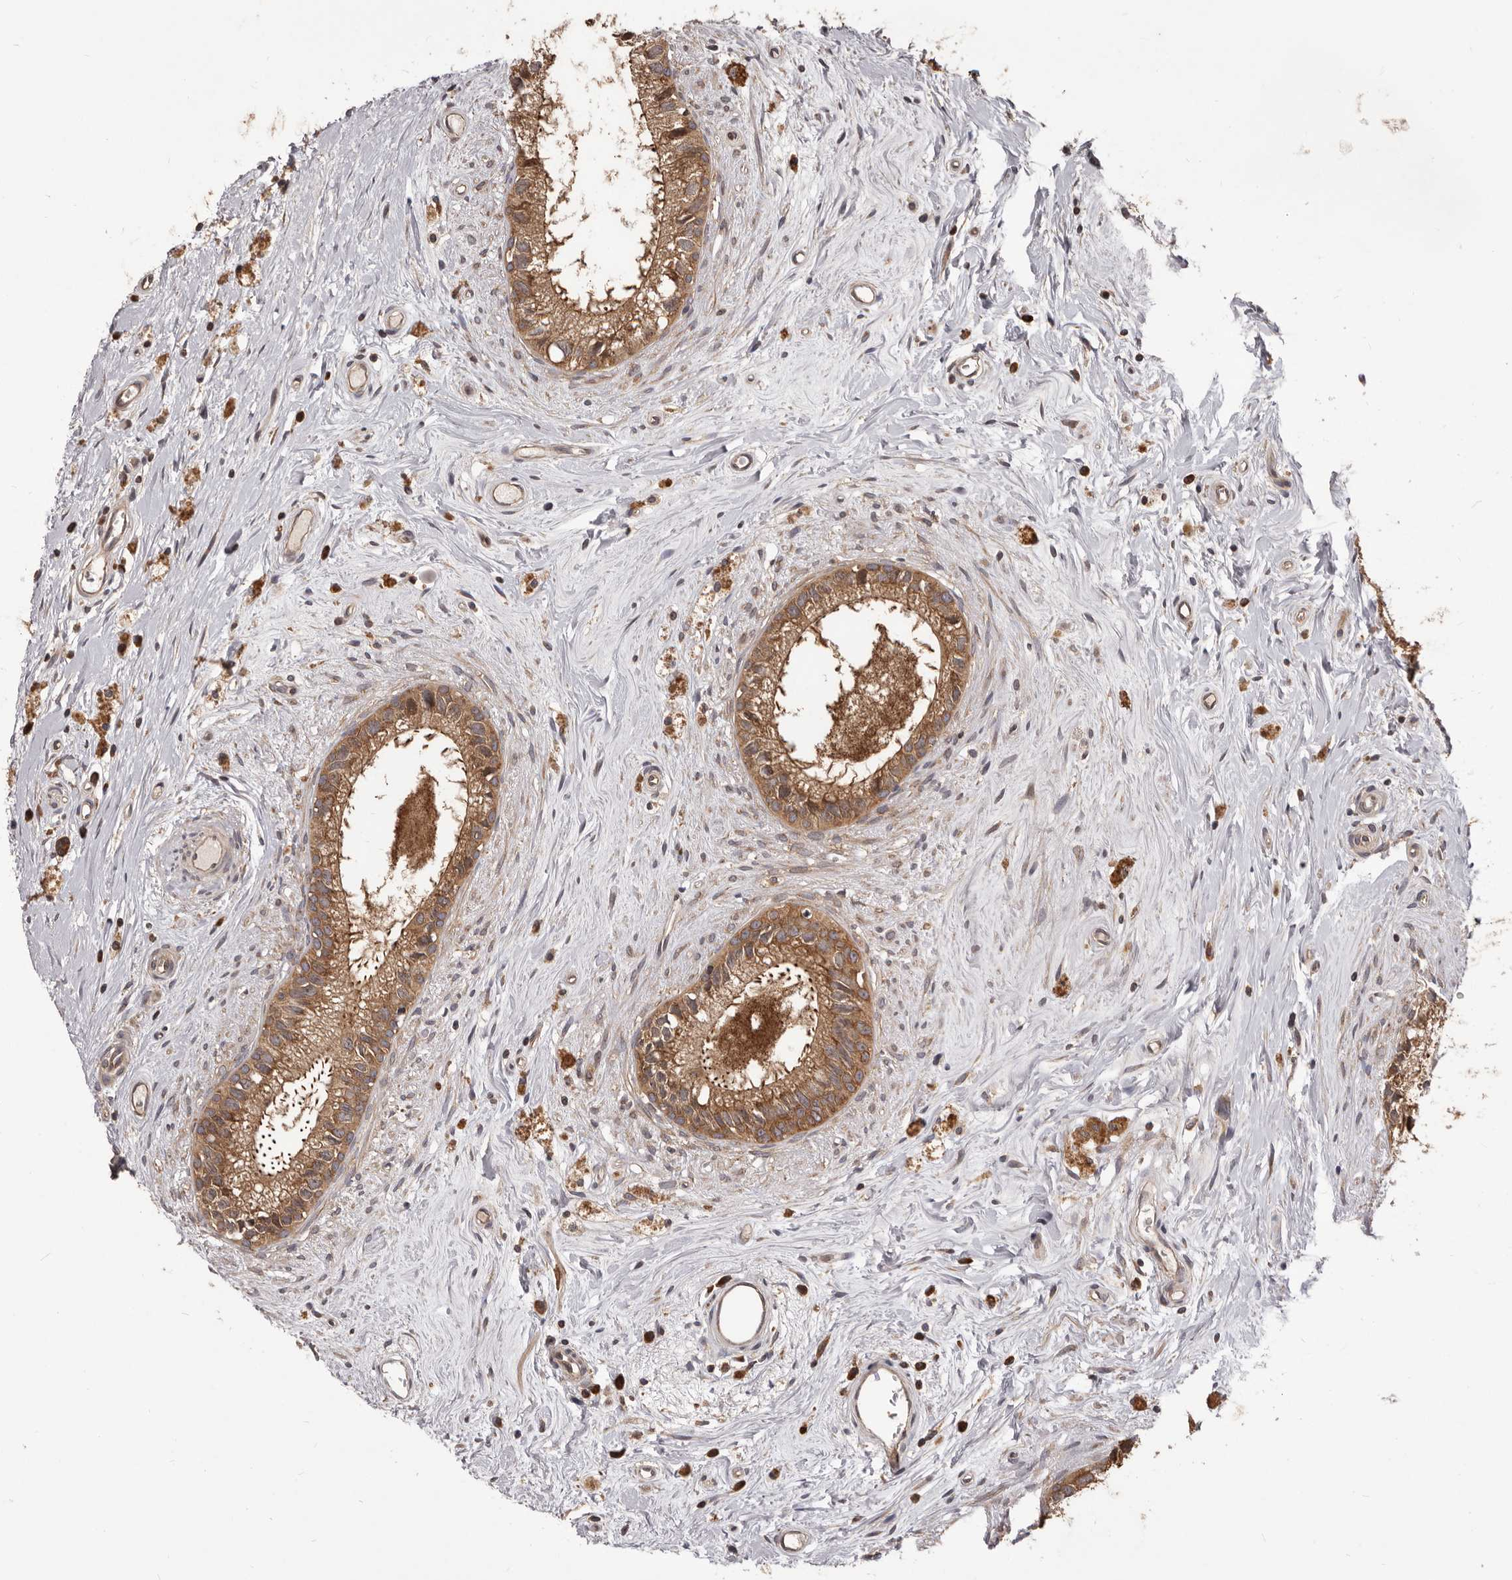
{"staining": {"intensity": "moderate", "quantity": ">75%", "location": "cytoplasmic/membranous"}, "tissue": "epididymis", "cell_type": "Glandular cells", "image_type": "normal", "snomed": [{"axis": "morphology", "description": "Normal tissue, NOS"}, {"axis": "topography", "description": "Epididymis"}], "caption": "Protein analysis of normal epididymis shows moderate cytoplasmic/membranous expression in approximately >75% of glandular cells.", "gene": "HBS1L", "patient": {"sex": "male", "age": 80}}